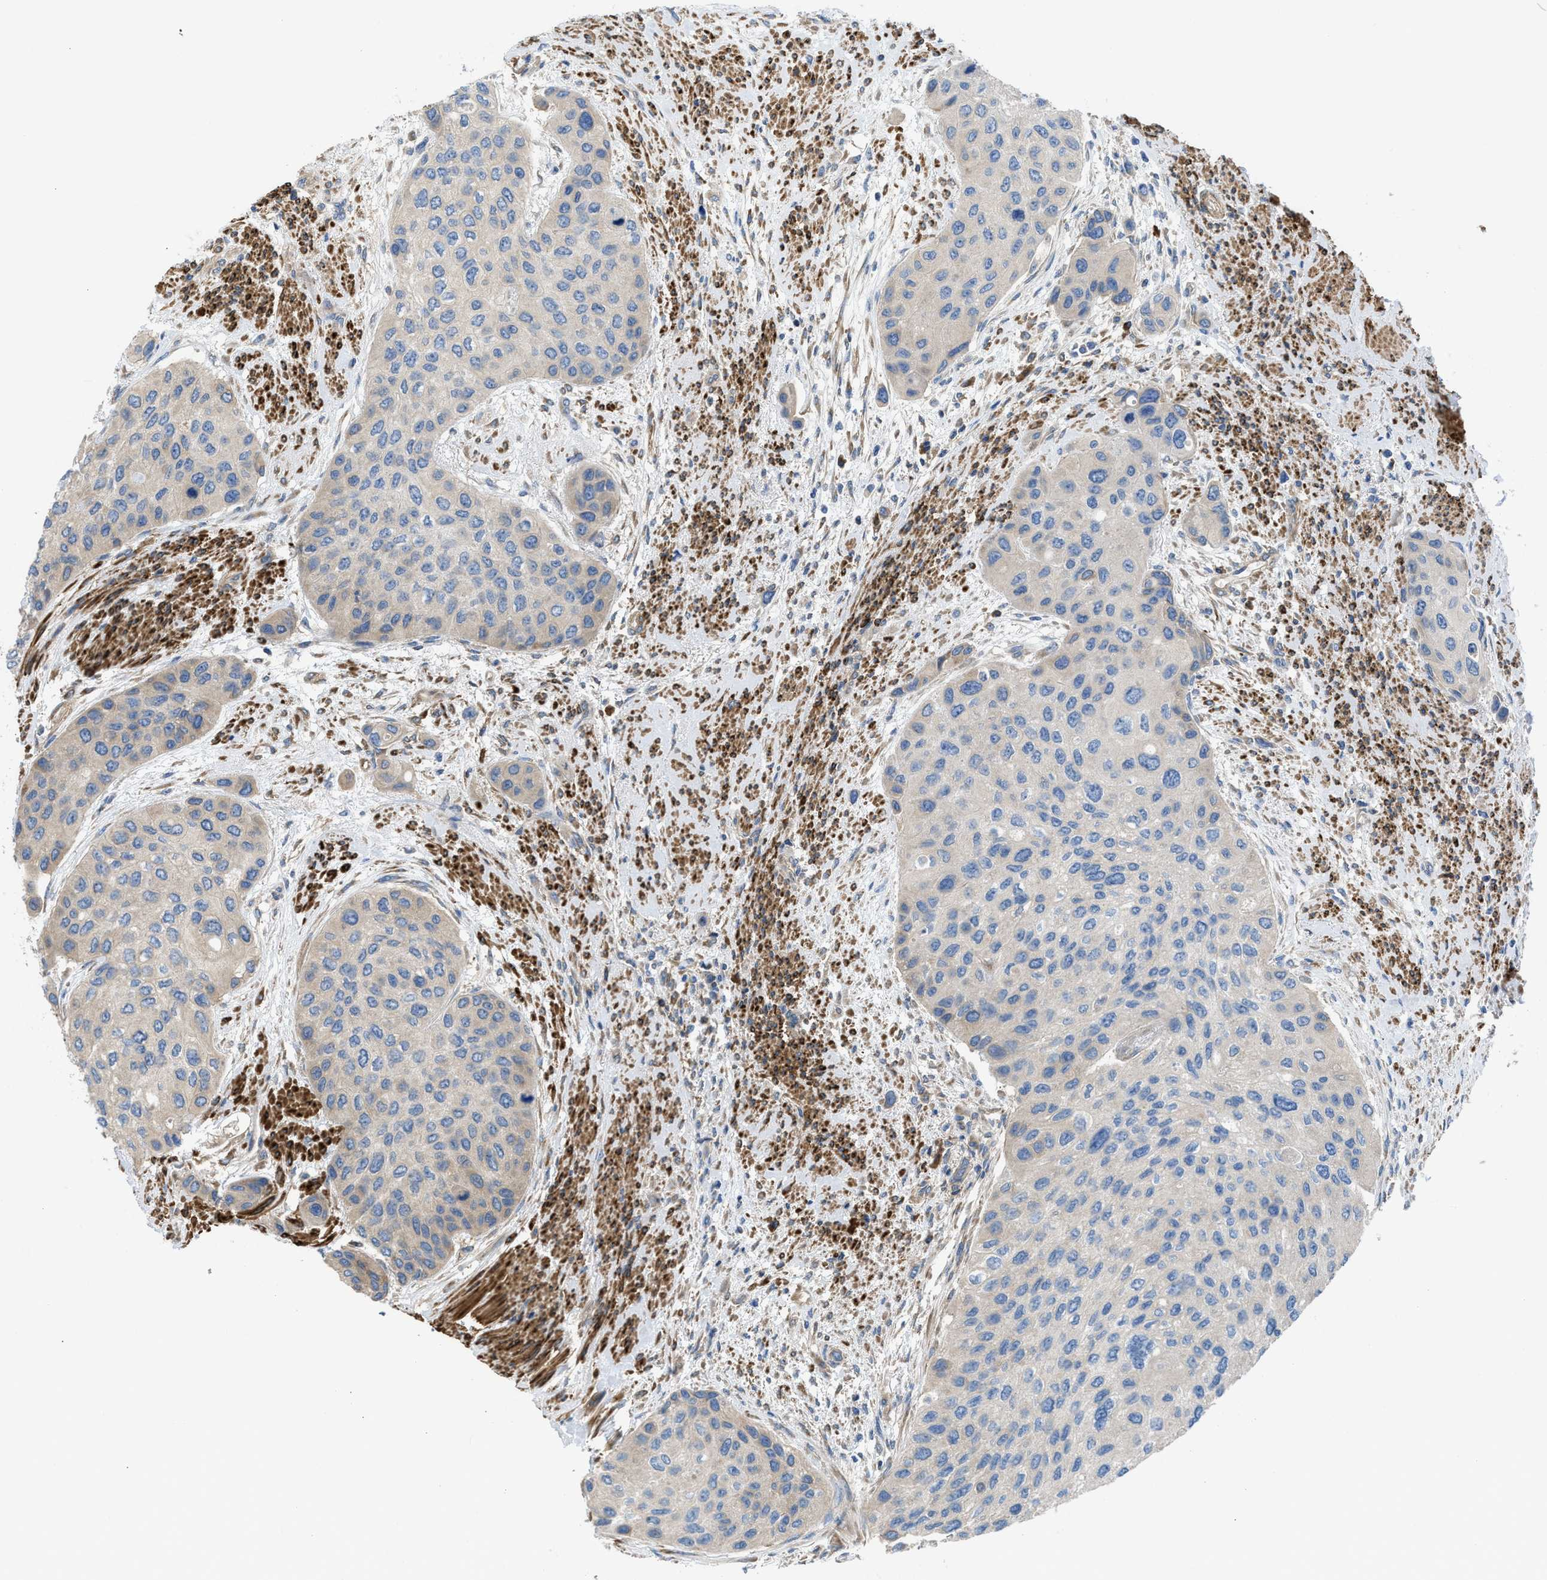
{"staining": {"intensity": "negative", "quantity": "none", "location": "none"}, "tissue": "urothelial cancer", "cell_type": "Tumor cells", "image_type": "cancer", "snomed": [{"axis": "morphology", "description": "Urothelial carcinoma, High grade"}, {"axis": "topography", "description": "Urinary bladder"}], "caption": "Urothelial cancer stained for a protein using immunohistochemistry reveals no expression tumor cells.", "gene": "CHKB", "patient": {"sex": "female", "age": 56}}